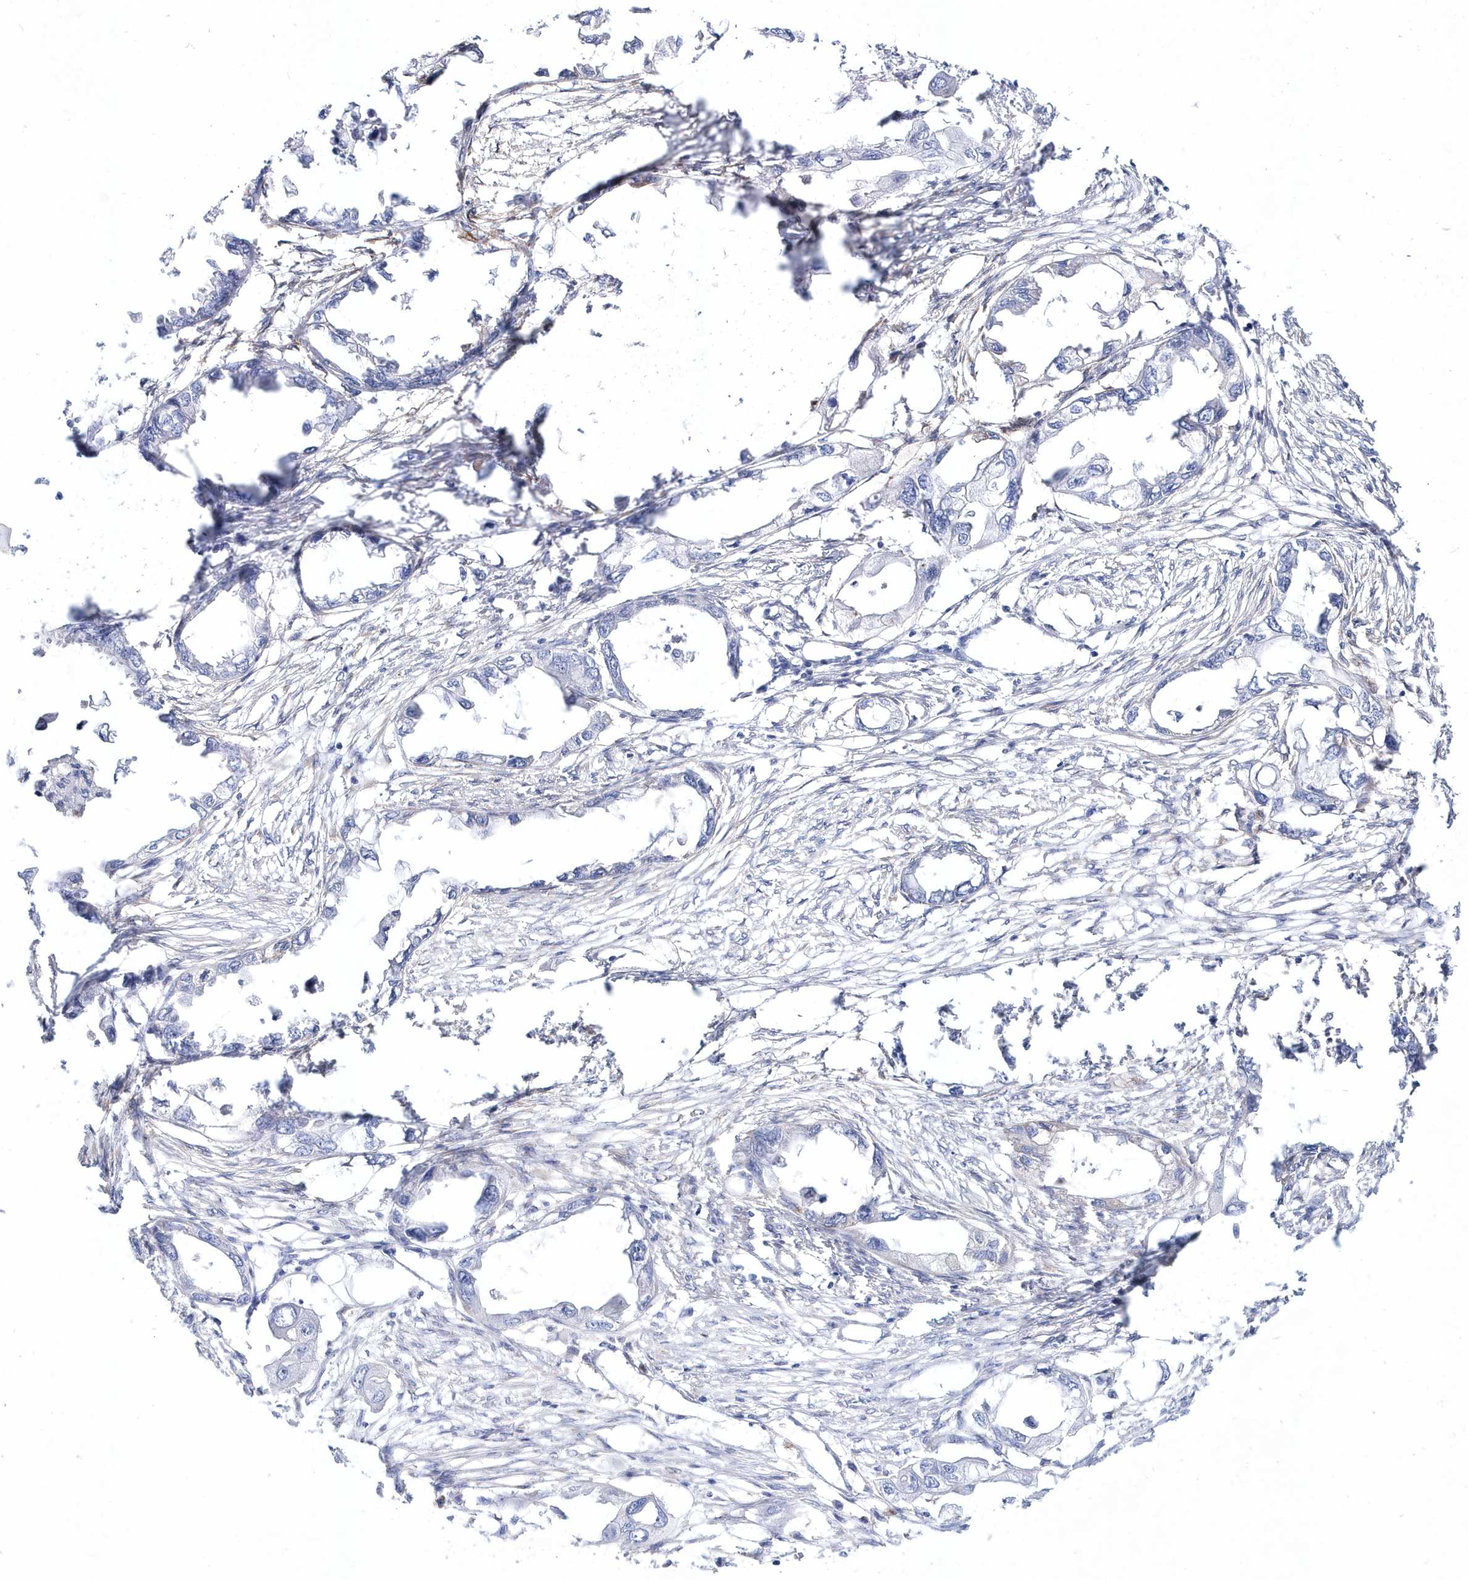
{"staining": {"intensity": "negative", "quantity": "none", "location": "none"}, "tissue": "endometrial cancer", "cell_type": "Tumor cells", "image_type": "cancer", "snomed": [{"axis": "morphology", "description": "Adenocarcinoma, NOS"}, {"axis": "morphology", "description": "Adenocarcinoma, metastatic, NOS"}, {"axis": "topography", "description": "Adipose tissue"}, {"axis": "topography", "description": "Endometrium"}], "caption": "High power microscopy histopathology image of an IHC micrograph of endometrial adenocarcinoma, revealing no significant expression in tumor cells.", "gene": "SPINK7", "patient": {"sex": "female", "age": 67}}